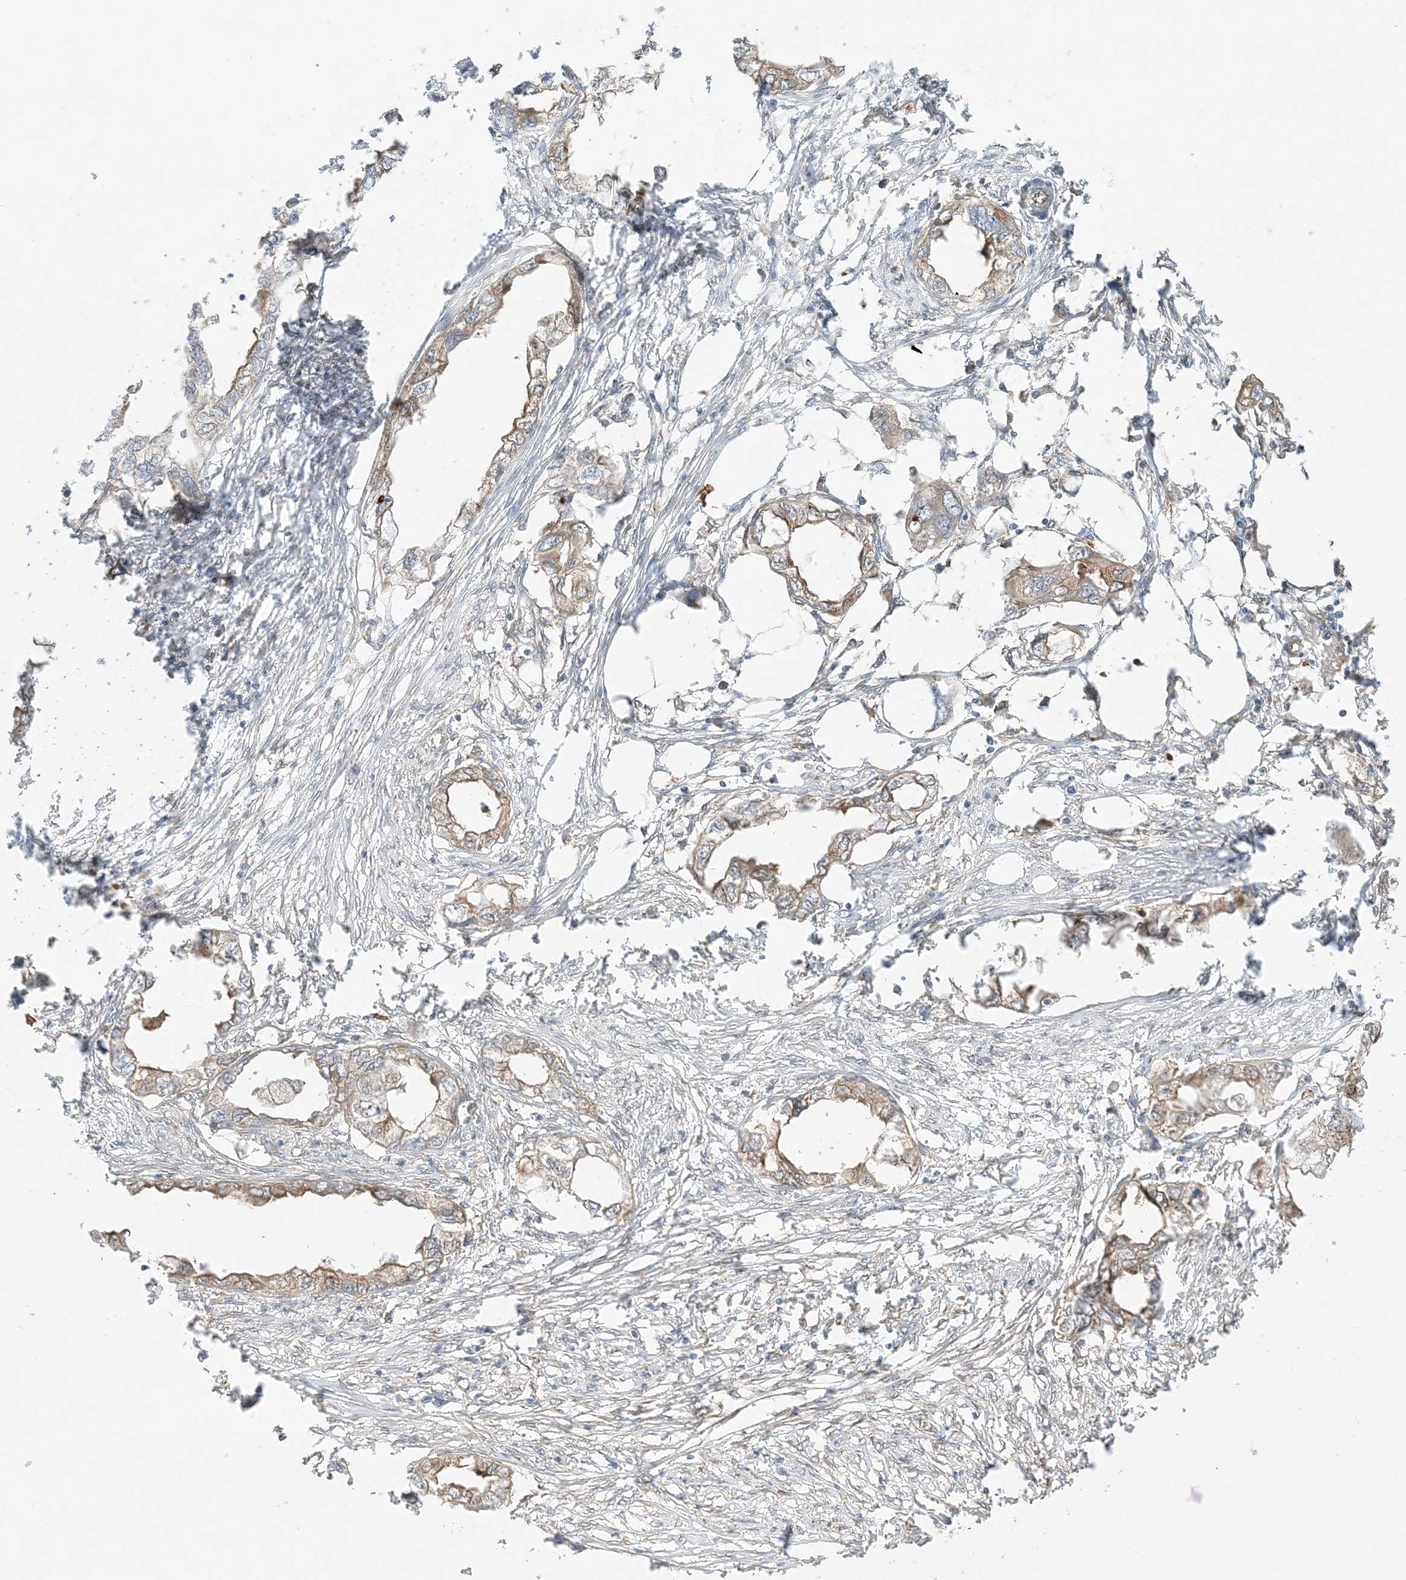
{"staining": {"intensity": "moderate", "quantity": "25%-75%", "location": "cytoplasmic/membranous"}, "tissue": "endometrial cancer", "cell_type": "Tumor cells", "image_type": "cancer", "snomed": [{"axis": "morphology", "description": "Adenocarcinoma, NOS"}, {"axis": "morphology", "description": "Adenocarcinoma, metastatic, NOS"}, {"axis": "topography", "description": "Adipose tissue"}, {"axis": "topography", "description": "Endometrium"}], "caption": "Endometrial cancer (metastatic adenocarcinoma) was stained to show a protein in brown. There is medium levels of moderate cytoplasmic/membranous expression in about 25%-75% of tumor cells. (Stains: DAB (3,3'-diaminobenzidine) in brown, nuclei in blue, Microscopy: brightfield microscopy at high magnification).", "gene": "UBAP2L", "patient": {"sex": "female", "age": 67}}